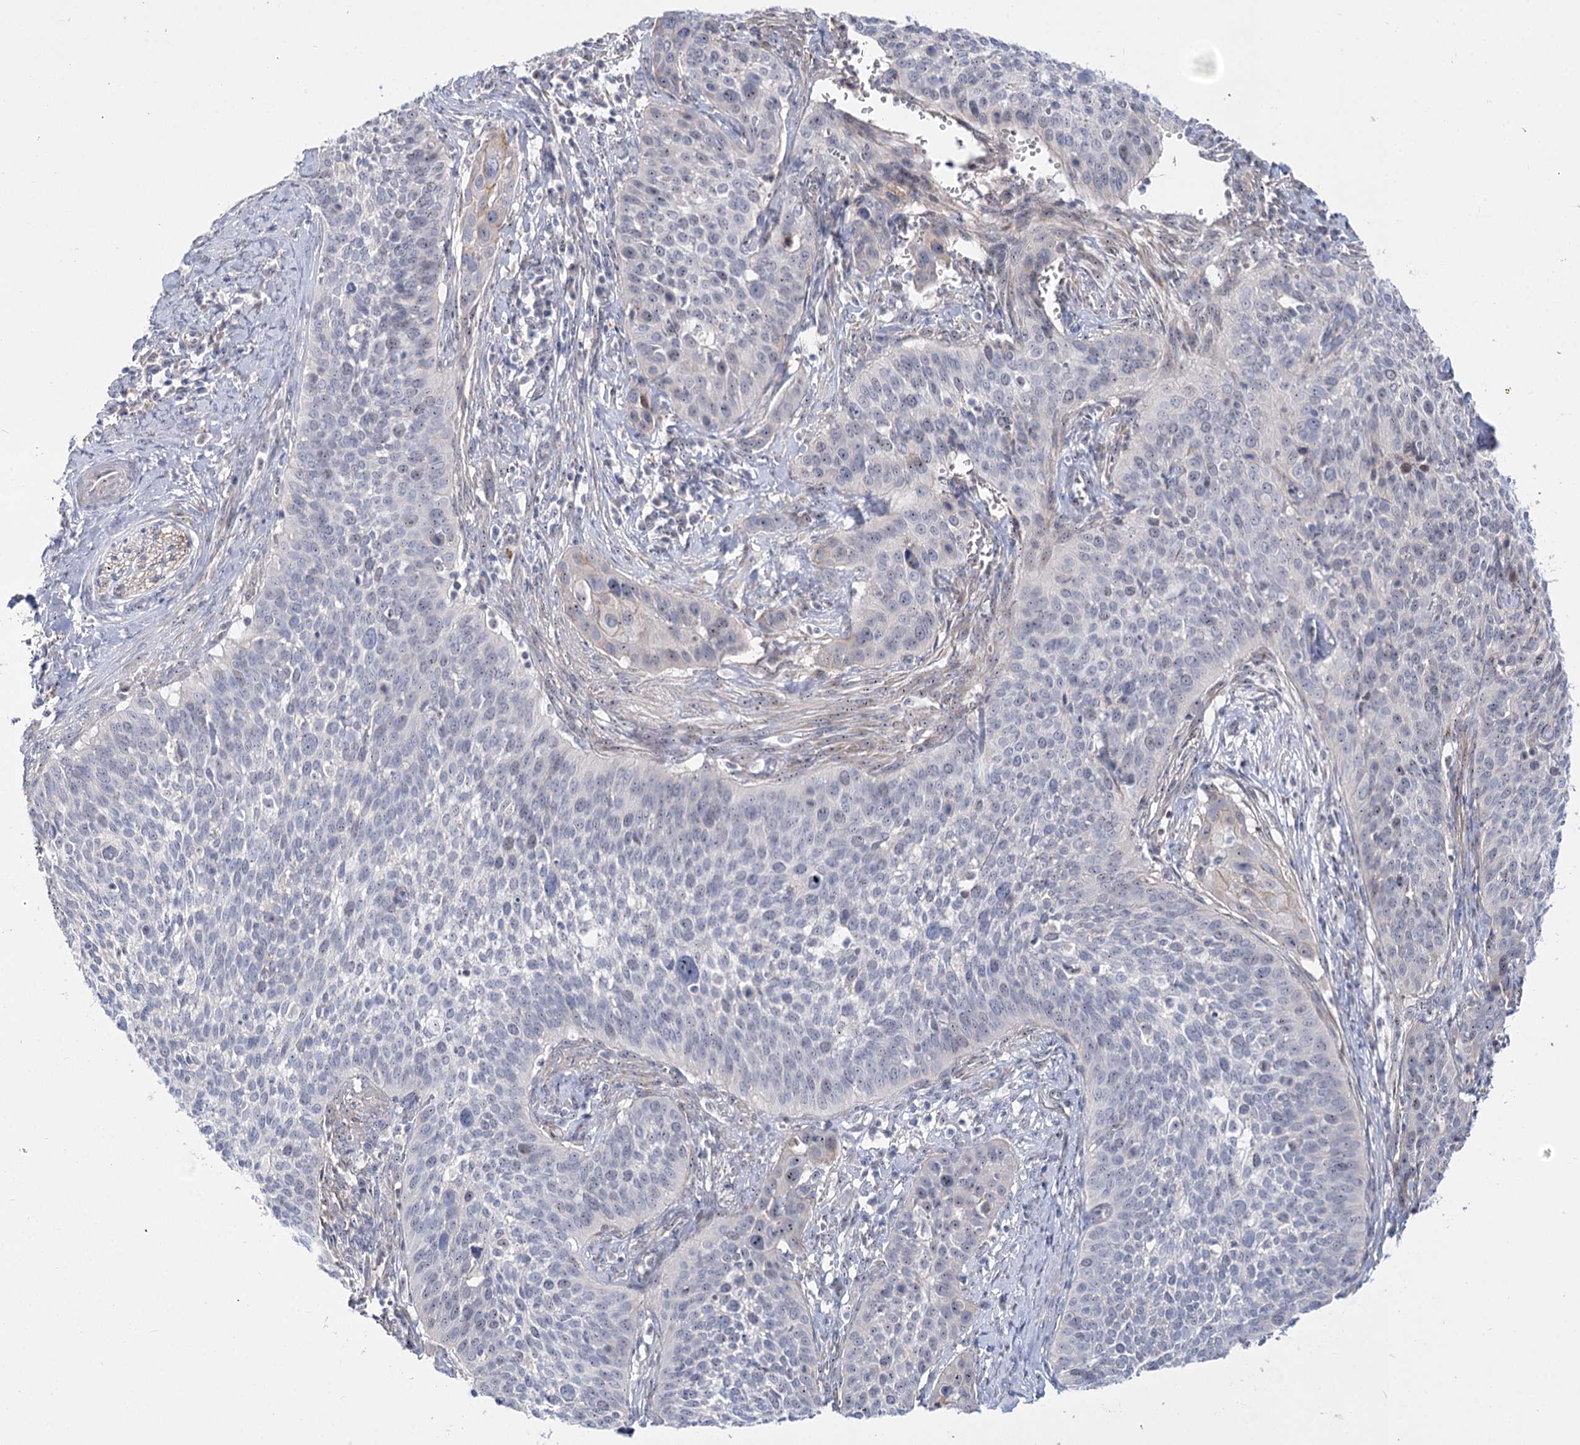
{"staining": {"intensity": "negative", "quantity": "none", "location": "none"}, "tissue": "cervical cancer", "cell_type": "Tumor cells", "image_type": "cancer", "snomed": [{"axis": "morphology", "description": "Squamous cell carcinoma, NOS"}, {"axis": "topography", "description": "Cervix"}], "caption": "A high-resolution micrograph shows immunohistochemistry (IHC) staining of cervical squamous cell carcinoma, which displays no significant expression in tumor cells. (Brightfield microscopy of DAB (3,3'-diaminobenzidine) IHC at high magnification).", "gene": "SUOX", "patient": {"sex": "female", "age": 34}}